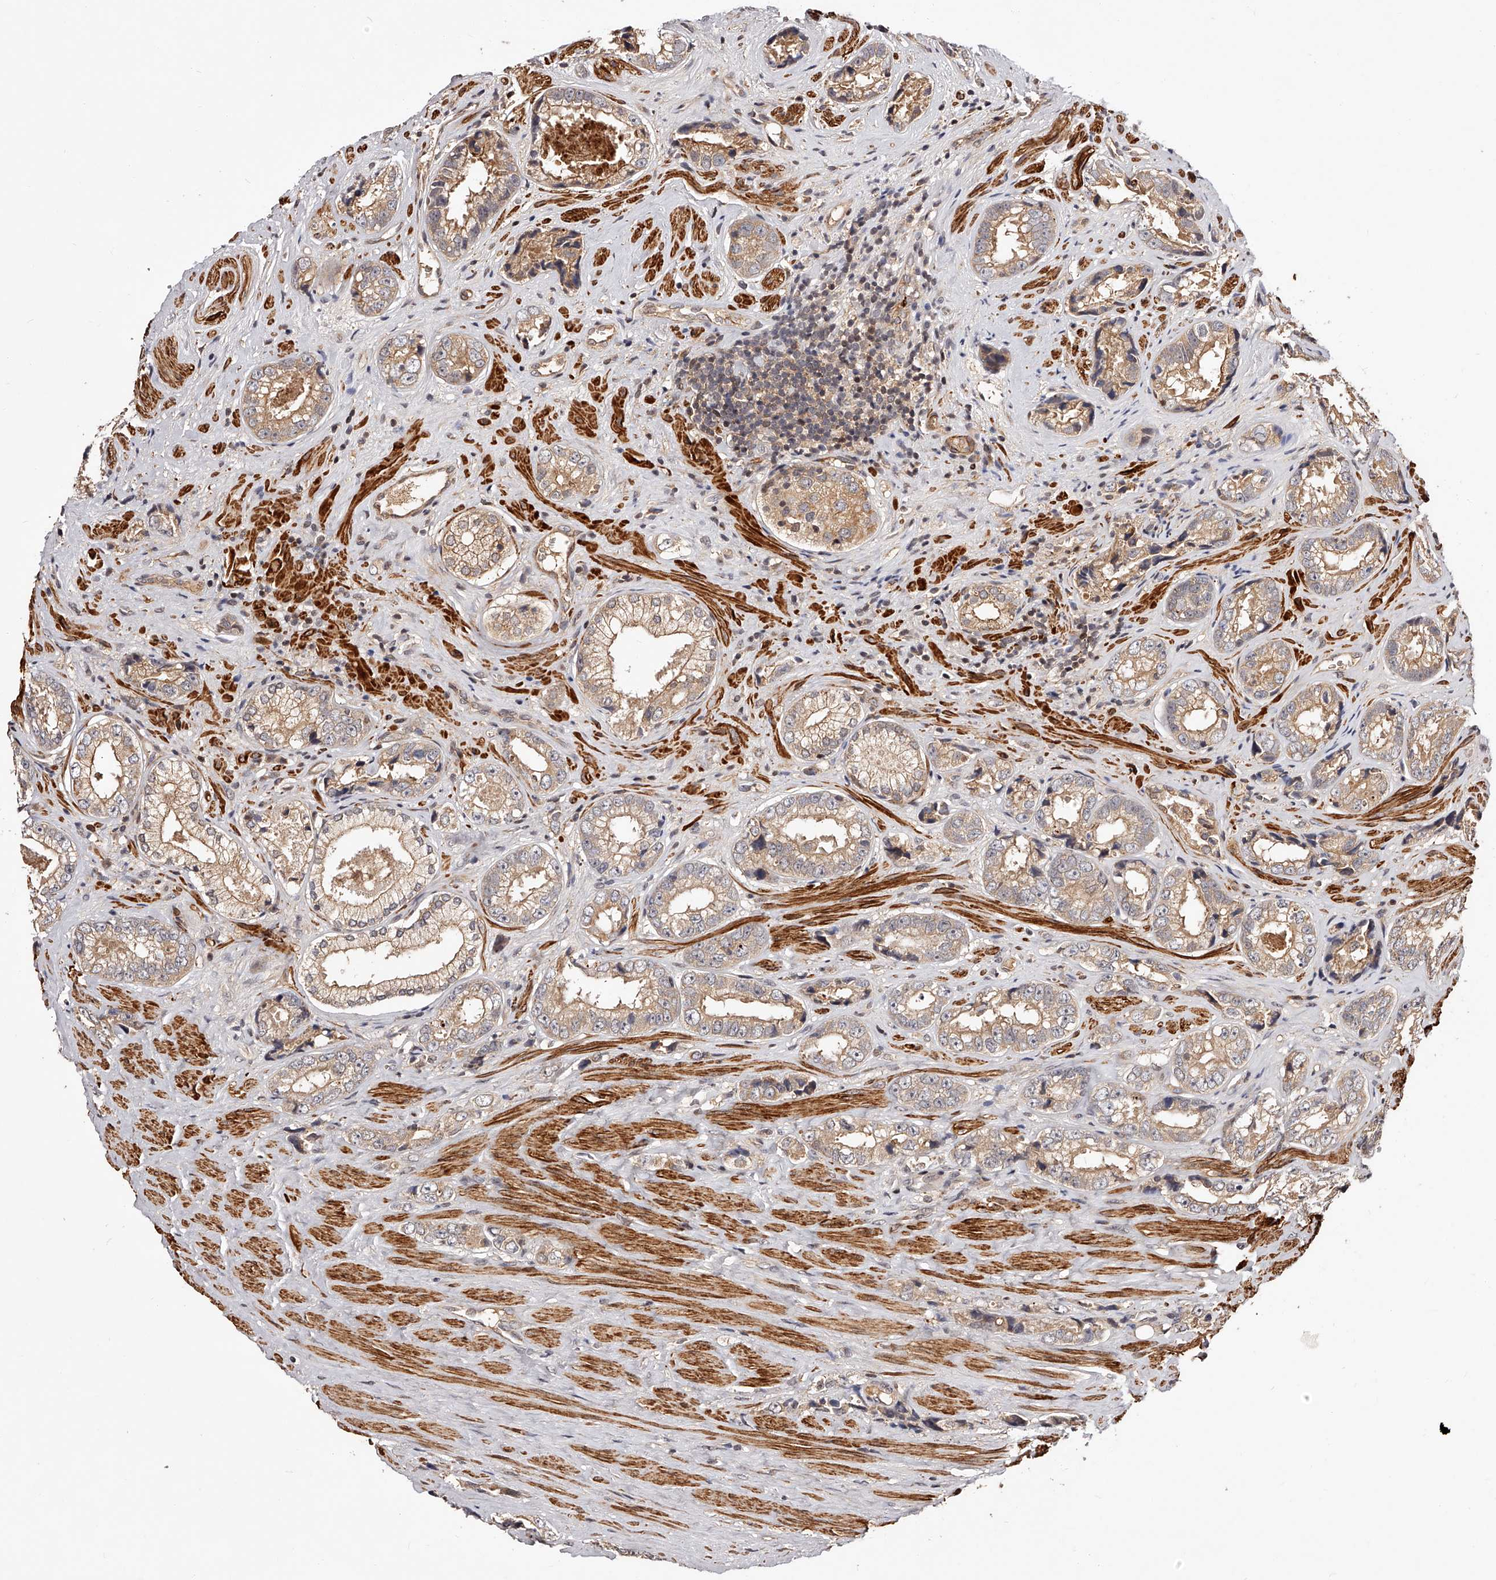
{"staining": {"intensity": "weak", "quantity": "25%-75%", "location": "cytoplasmic/membranous"}, "tissue": "prostate cancer", "cell_type": "Tumor cells", "image_type": "cancer", "snomed": [{"axis": "morphology", "description": "Adenocarcinoma, High grade"}, {"axis": "topography", "description": "Prostate"}], "caption": "There is low levels of weak cytoplasmic/membranous positivity in tumor cells of prostate adenocarcinoma (high-grade), as demonstrated by immunohistochemical staining (brown color).", "gene": "CUL7", "patient": {"sex": "male", "age": 61}}